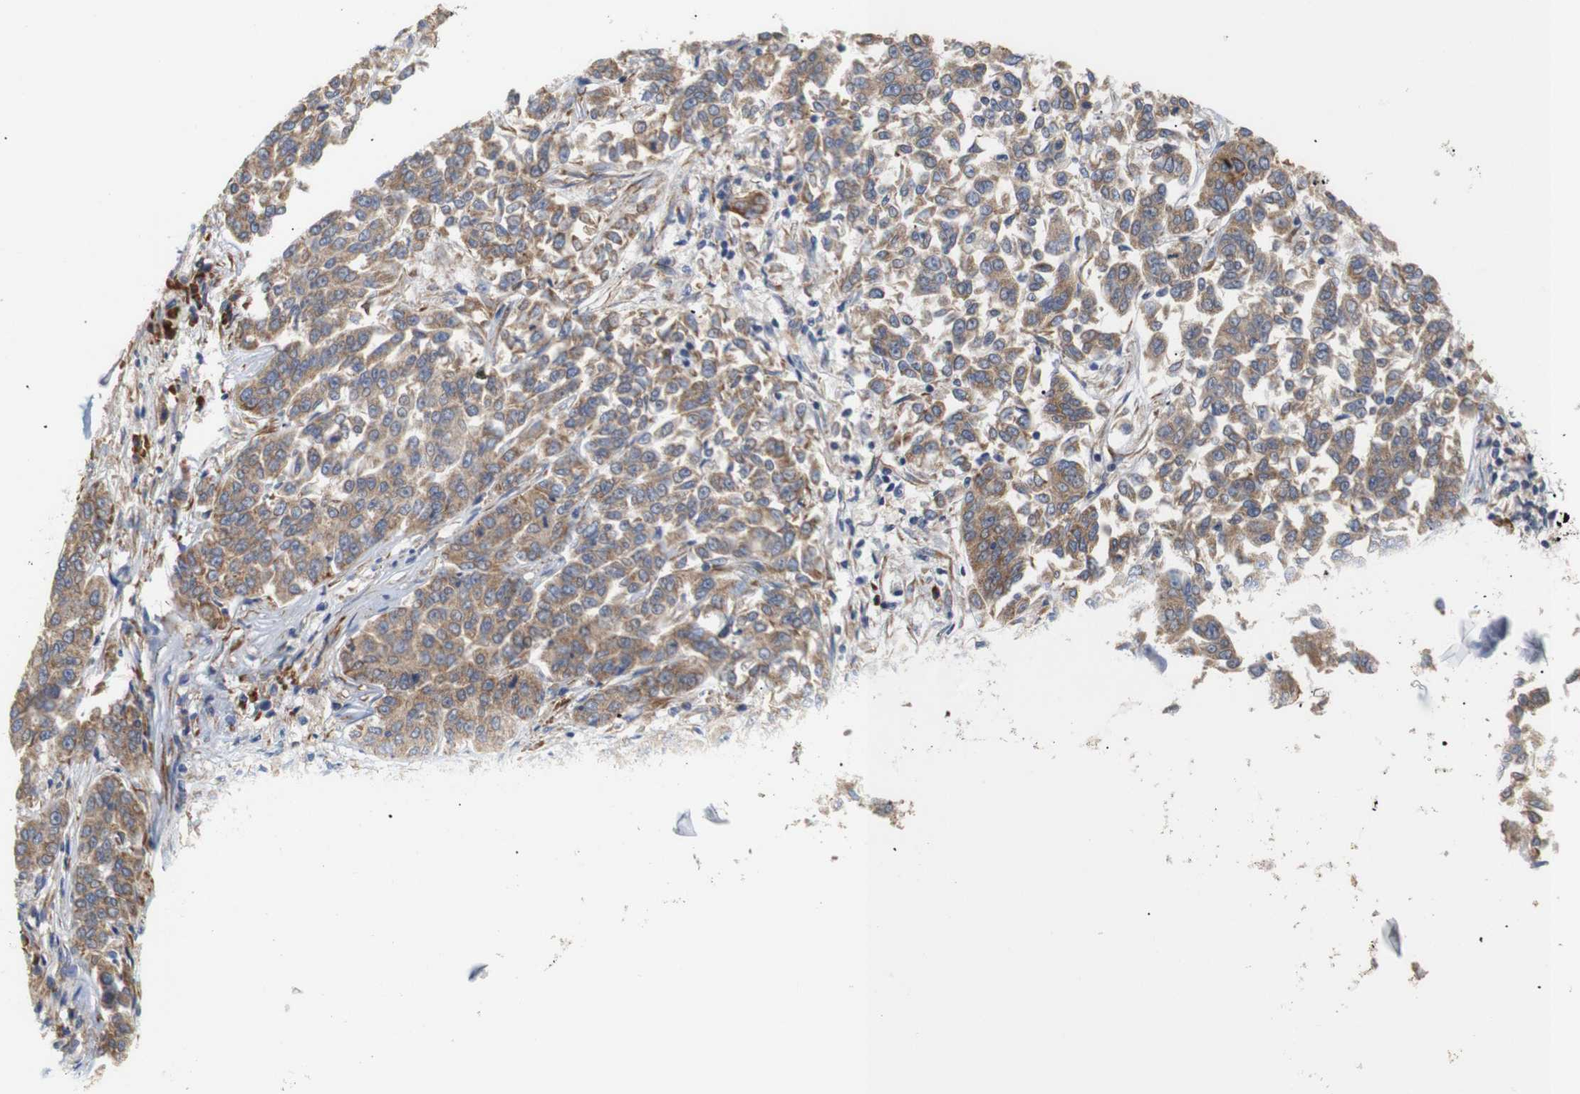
{"staining": {"intensity": "moderate", "quantity": ">75%", "location": "cytoplasmic/membranous"}, "tissue": "lung cancer", "cell_type": "Tumor cells", "image_type": "cancer", "snomed": [{"axis": "morphology", "description": "Adenocarcinoma, NOS"}, {"axis": "topography", "description": "Lung"}], "caption": "Immunohistochemical staining of lung adenocarcinoma displays medium levels of moderate cytoplasmic/membranous positivity in approximately >75% of tumor cells. (DAB (3,3'-diaminobenzidine) IHC, brown staining for protein, blue staining for nuclei).", "gene": "TRIM5", "patient": {"sex": "male", "age": 84}}